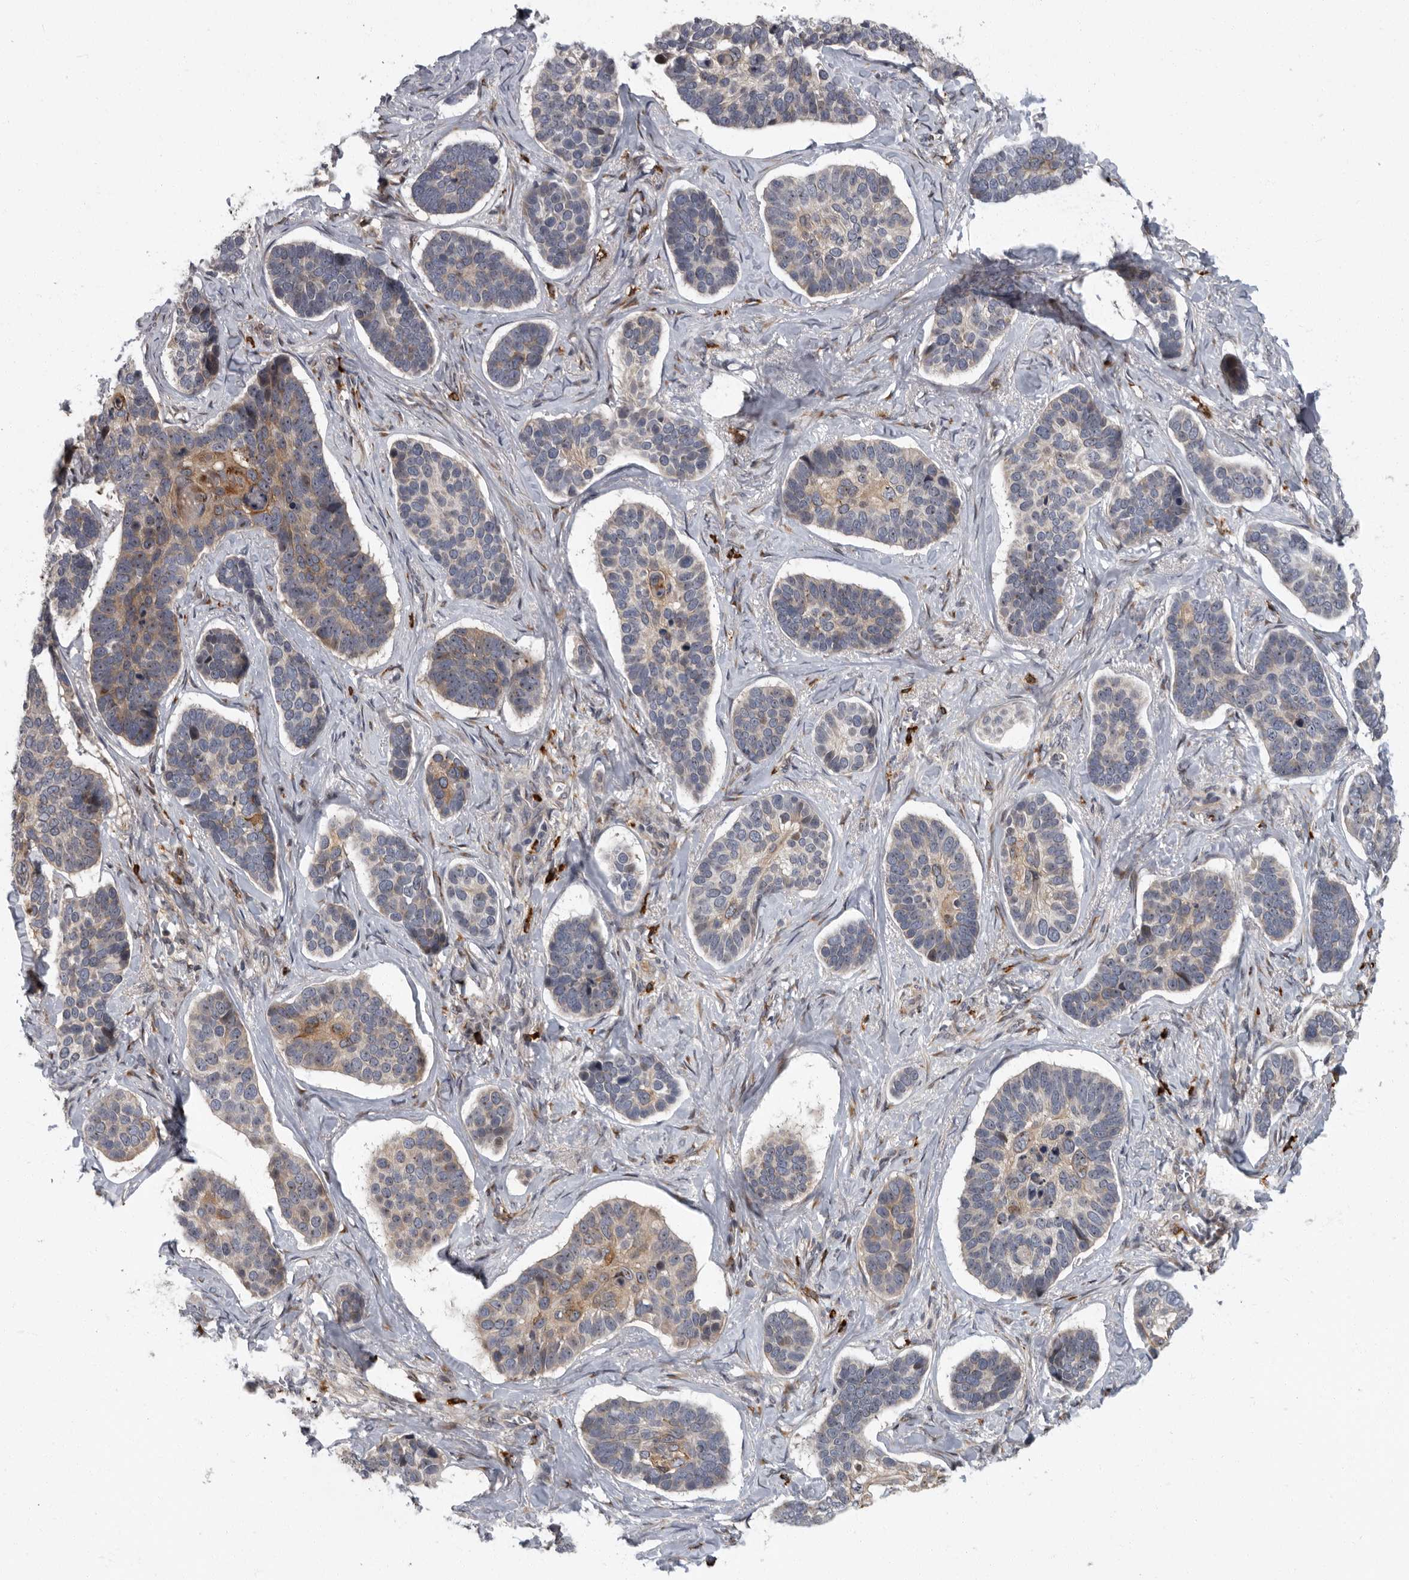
{"staining": {"intensity": "moderate", "quantity": "<25%", "location": "cytoplasmic/membranous"}, "tissue": "skin cancer", "cell_type": "Tumor cells", "image_type": "cancer", "snomed": [{"axis": "morphology", "description": "Basal cell carcinoma"}, {"axis": "topography", "description": "Skin"}], "caption": "Moderate cytoplasmic/membranous expression is identified in about <25% of tumor cells in skin basal cell carcinoma. (DAB (3,3'-diaminobenzidine) IHC with brightfield microscopy, high magnification).", "gene": "PDCD11", "patient": {"sex": "male", "age": 62}}